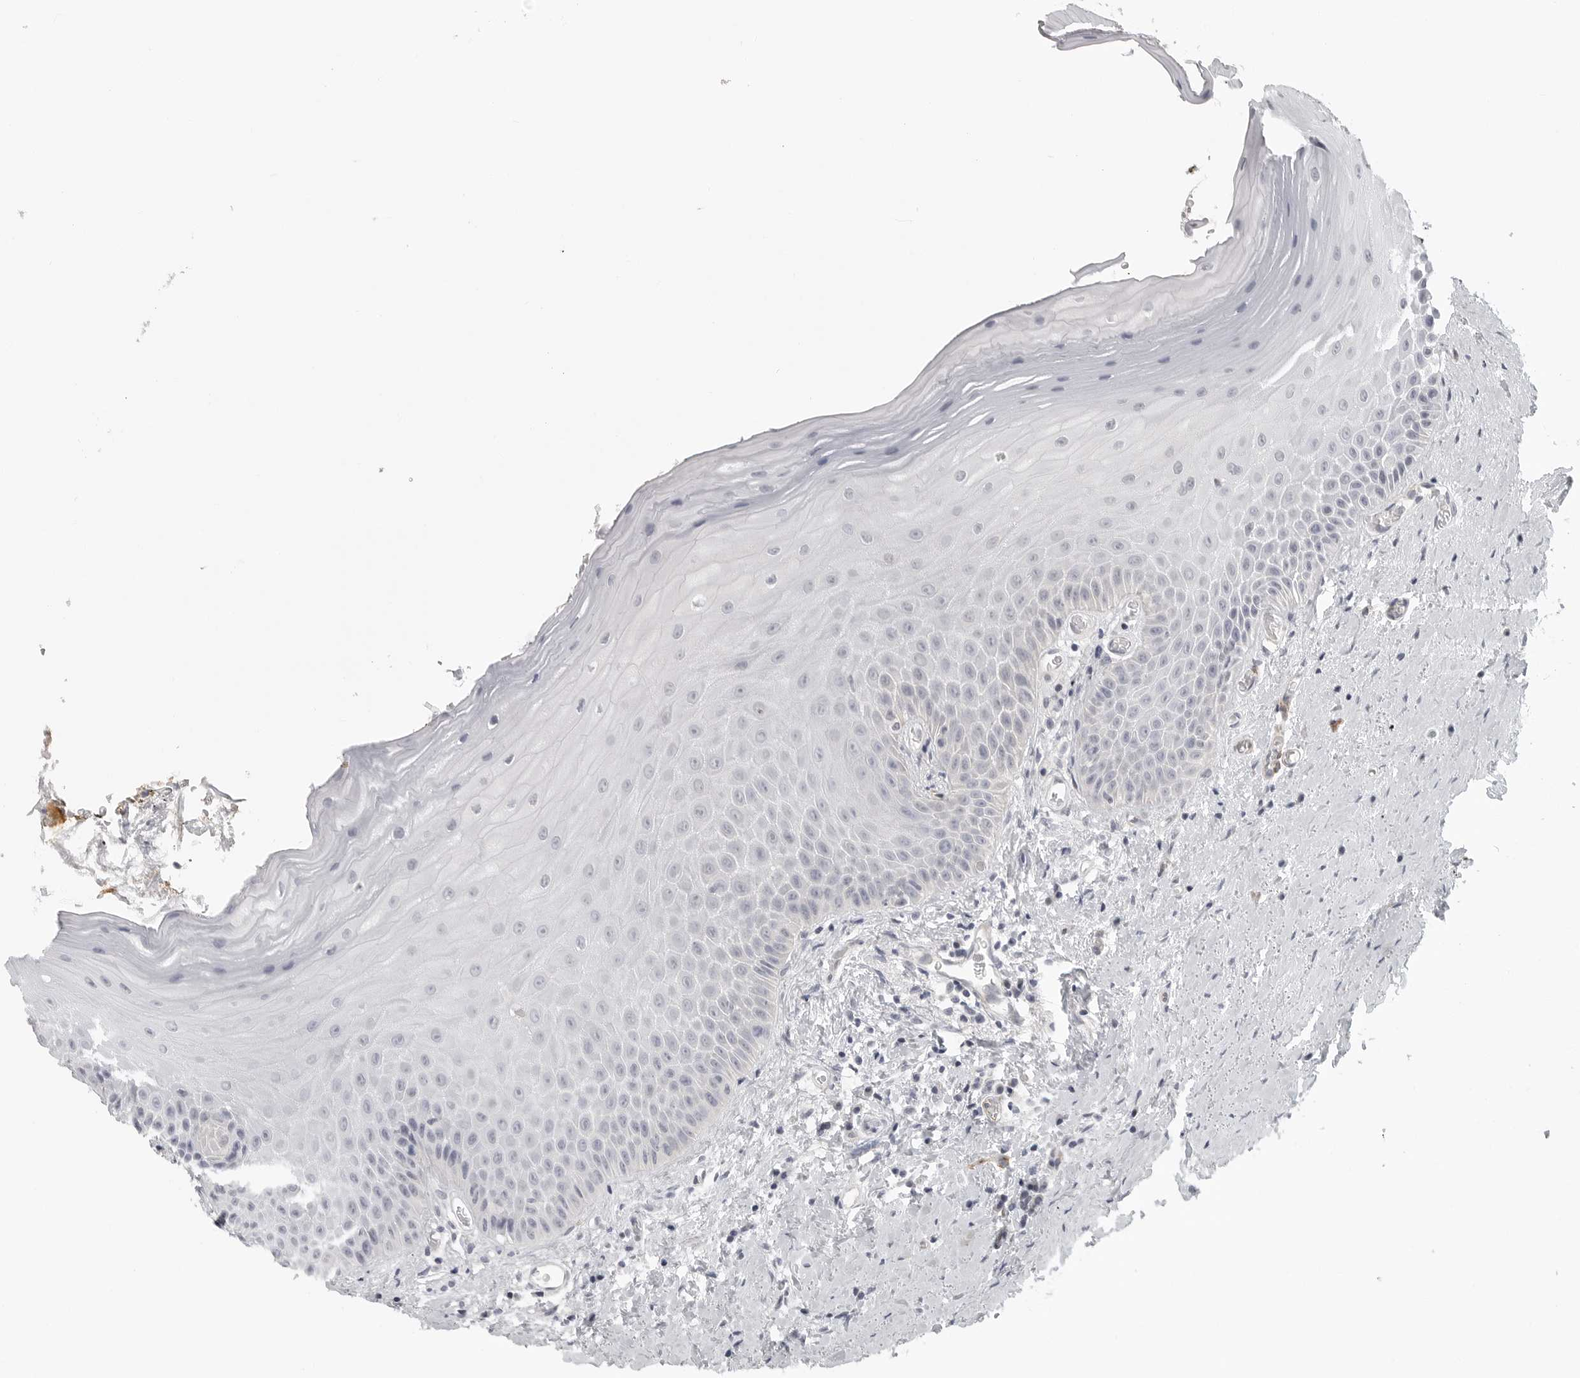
{"staining": {"intensity": "negative", "quantity": "none", "location": "none"}, "tissue": "oral mucosa", "cell_type": "Squamous epithelial cells", "image_type": "normal", "snomed": [{"axis": "morphology", "description": "Normal tissue, NOS"}, {"axis": "topography", "description": "Oral tissue"}], "caption": "IHC of unremarkable human oral mucosa demonstrates no expression in squamous epithelial cells. (DAB IHC visualized using brightfield microscopy, high magnification).", "gene": "TUT4", "patient": {"sex": "male", "age": 66}}